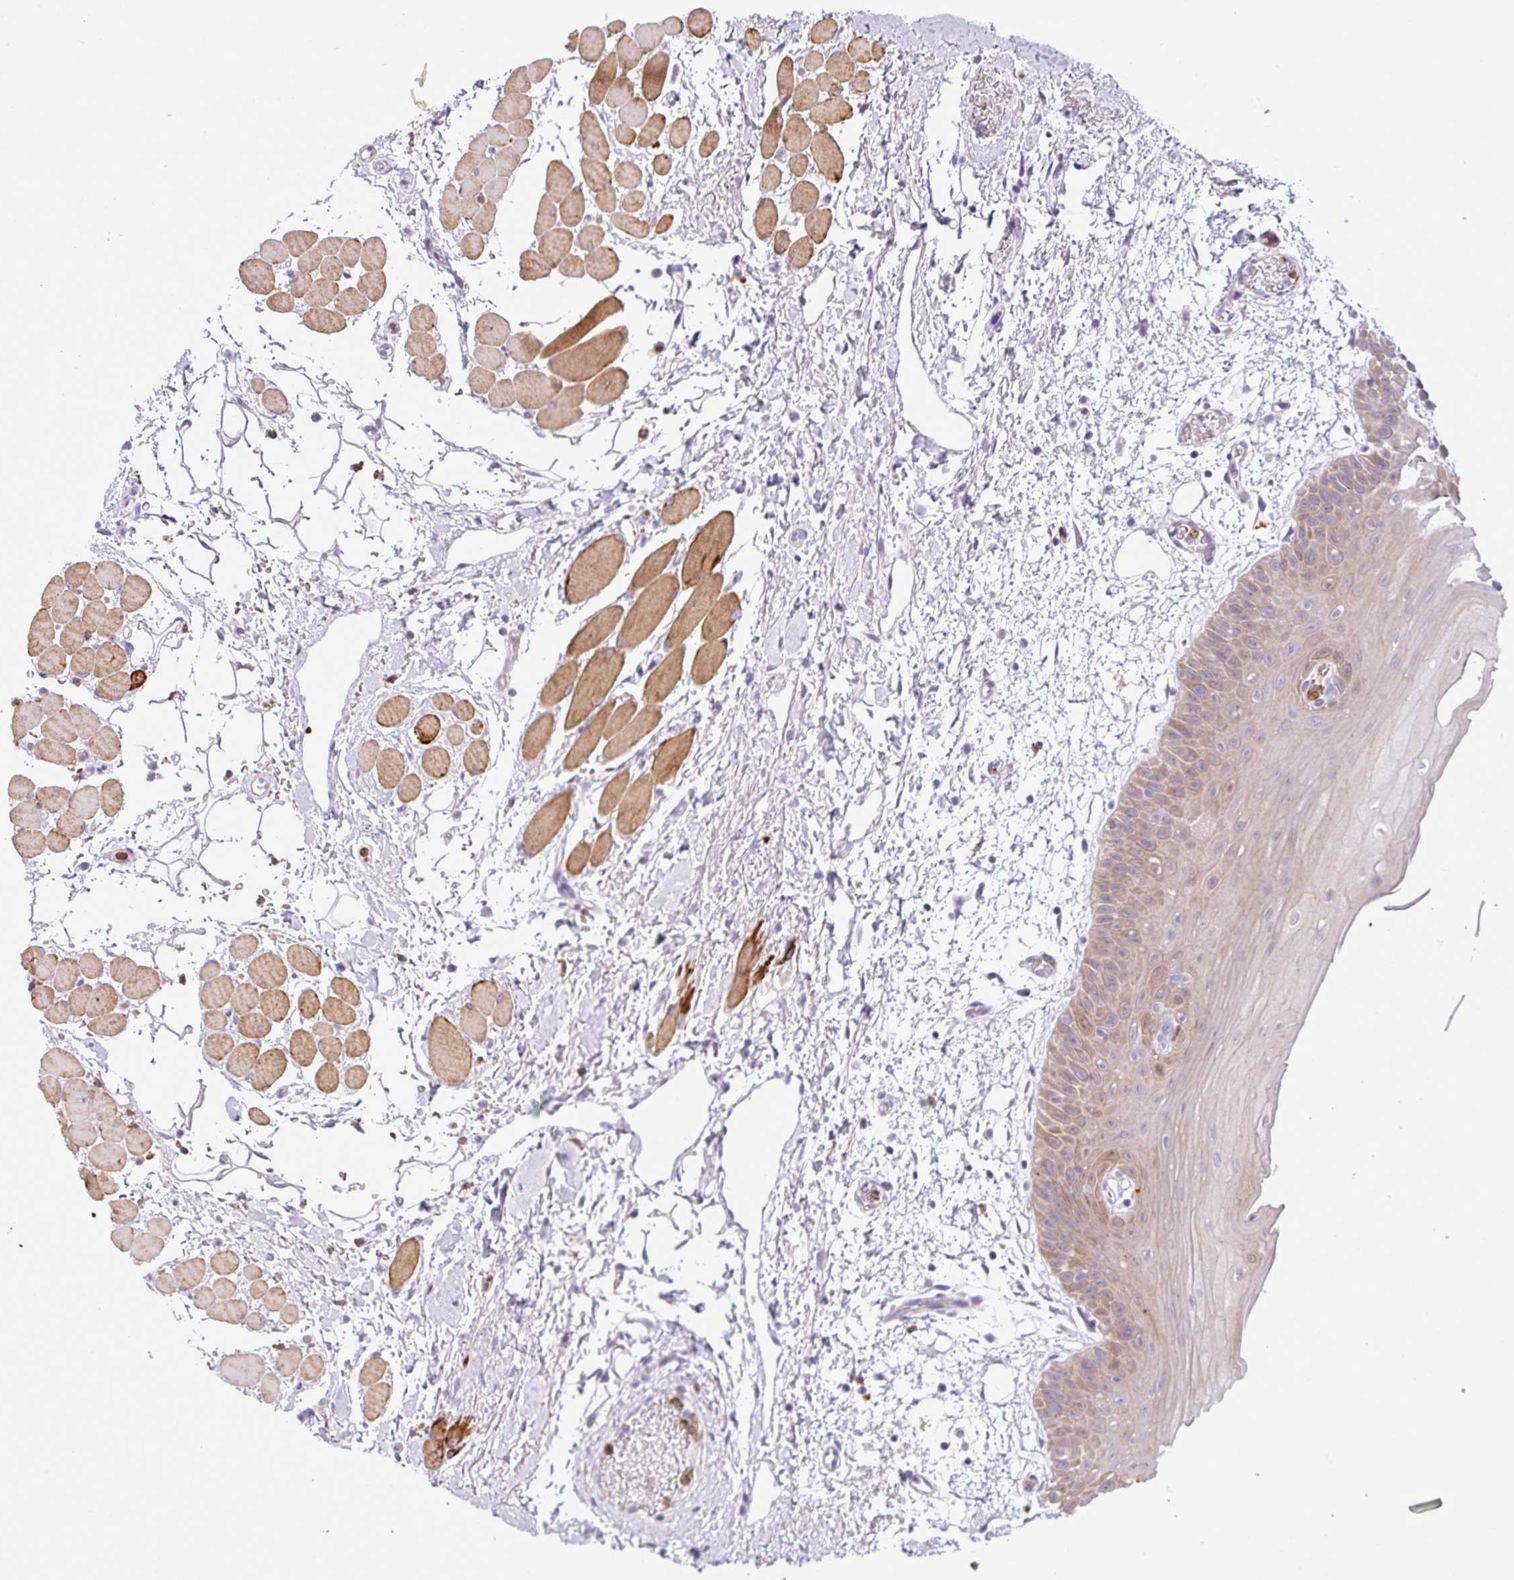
{"staining": {"intensity": "weak", "quantity": "25%-75%", "location": "cytoplasmic/membranous"}, "tissue": "oral mucosa", "cell_type": "Squamous epithelial cells", "image_type": "normal", "snomed": [{"axis": "morphology", "description": "Normal tissue, NOS"}, {"axis": "topography", "description": "Oral tissue"}, {"axis": "topography", "description": "Tounge, NOS"}], "caption": "Brown immunohistochemical staining in benign oral mucosa displays weak cytoplasmic/membranous expression in approximately 25%-75% of squamous epithelial cells. (IHC, brightfield microscopy, high magnification).", "gene": "ZSCAN5A", "patient": {"sex": "female", "age": 59}}